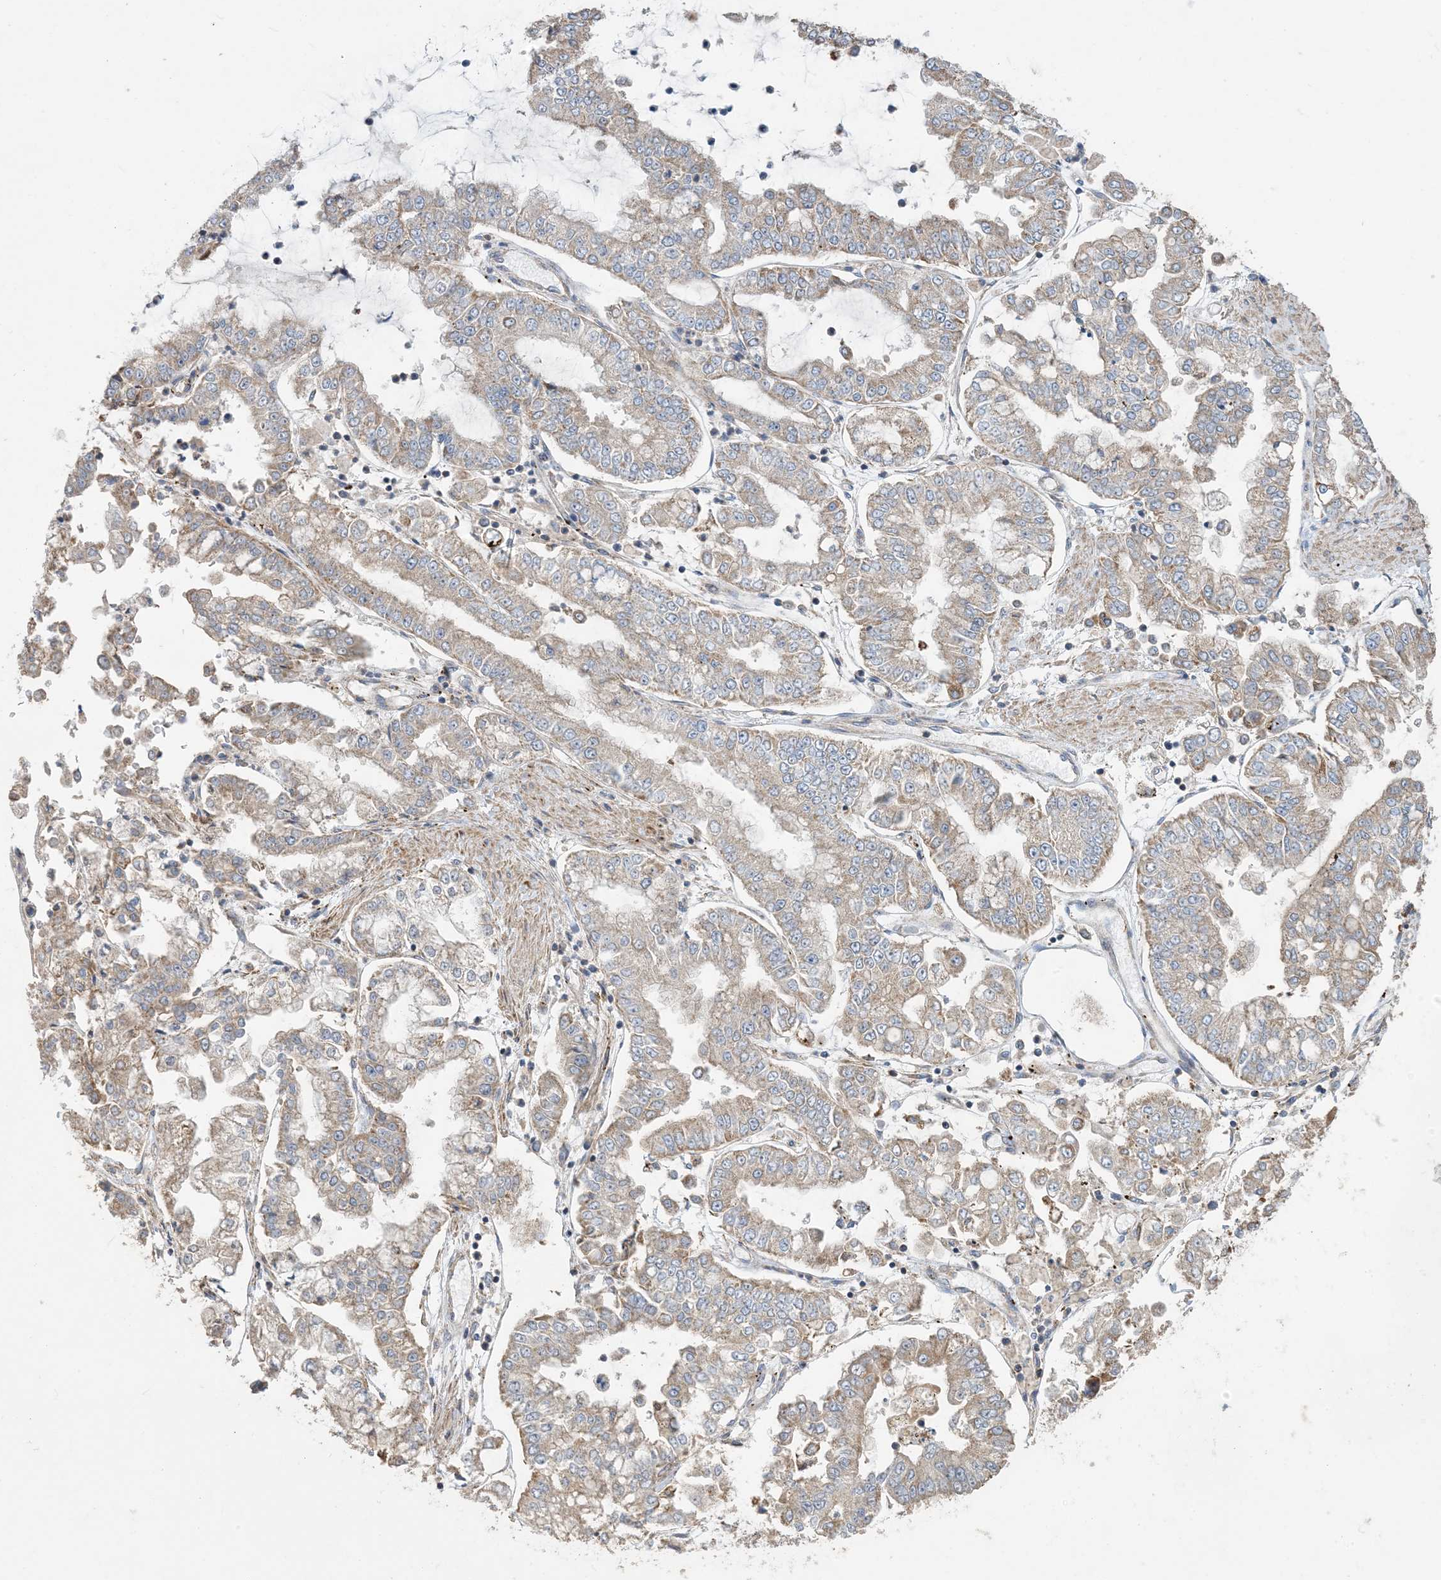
{"staining": {"intensity": "weak", "quantity": ">75%", "location": "cytoplasmic/membranous"}, "tissue": "stomach cancer", "cell_type": "Tumor cells", "image_type": "cancer", "snomed": [{"axis": "morphology", "description": "Adenocarcinoma, NOS"}, {"axis": "topography", "description": "Stomach"}], "caption": "The immunohistochemical stain highlights weak cytoplasmic/membranous expression in tumor cells of adenocarcinoma (stomach) tissue. (Stains: DAB in brown, nuclei in blue, Microscopy: brightfield microscopy at high magnification).", "gene": "ECHDC1", "patient": {"sex": "male", "age": 76}}